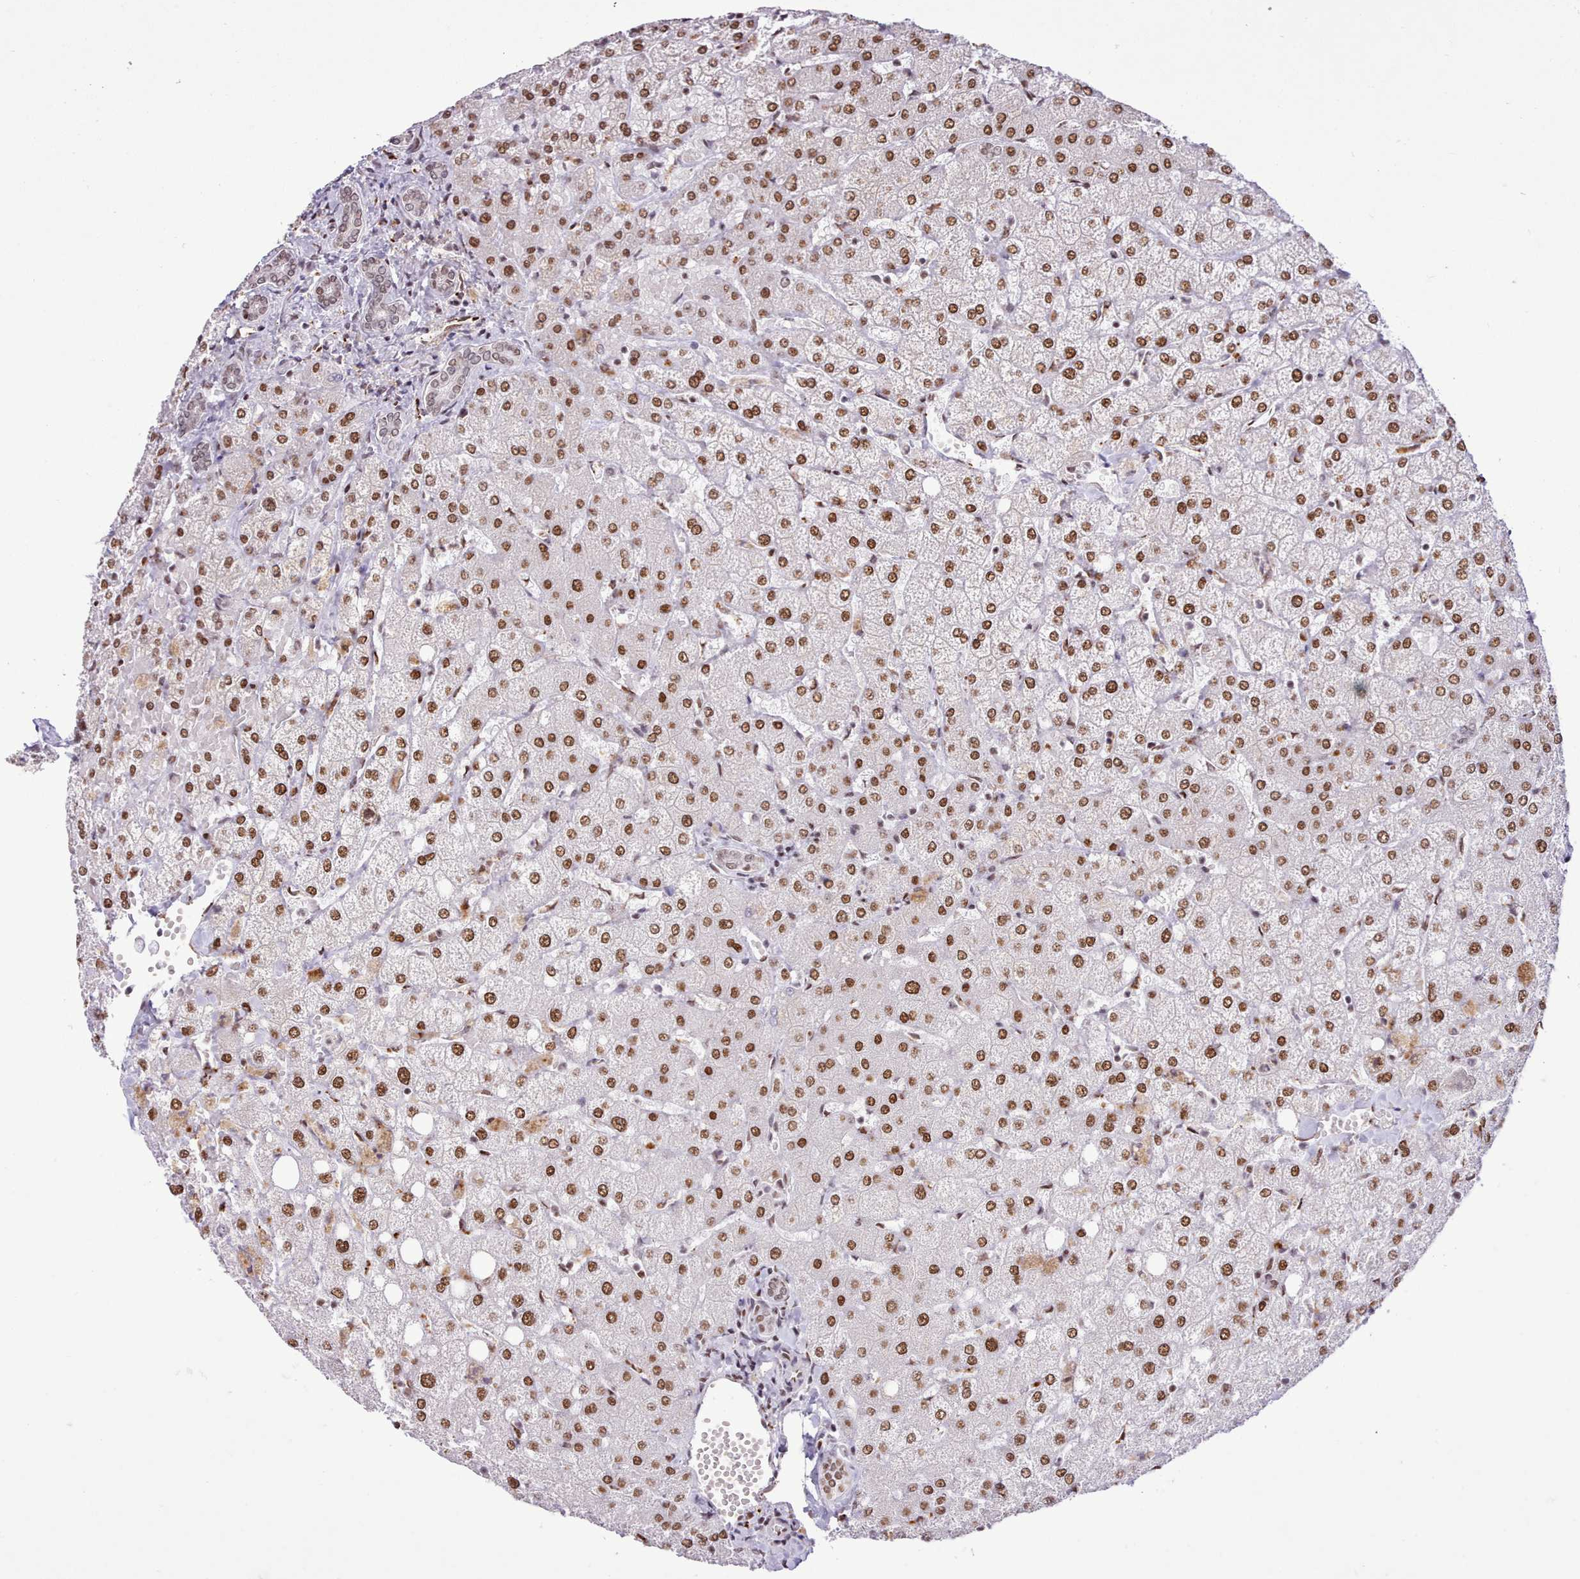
{"staining": {"intensity": "weak", "quantity": ">75%", "location": "nuclear"}, "tissue": "liver", "cell_type": "Cholangiocytes", "image_type": "normal", "snomed": [{"axis": "morphology", "description": "Normal tissue, NOS"}, {"axis": "topography", "description": "Liver"}], "caption": "Liver stained with immunohistochemistry demonstrates weak nuclear positivity in about >75% of cholangiocytes. (Stains: DAB (3,3'-diaminobenzidine) in brown, nuclei in blue, Microscopy: brightfield microscopy at high magnification).", "gene": "TAF15", "patient": {"sex": "female", "age": 54}}